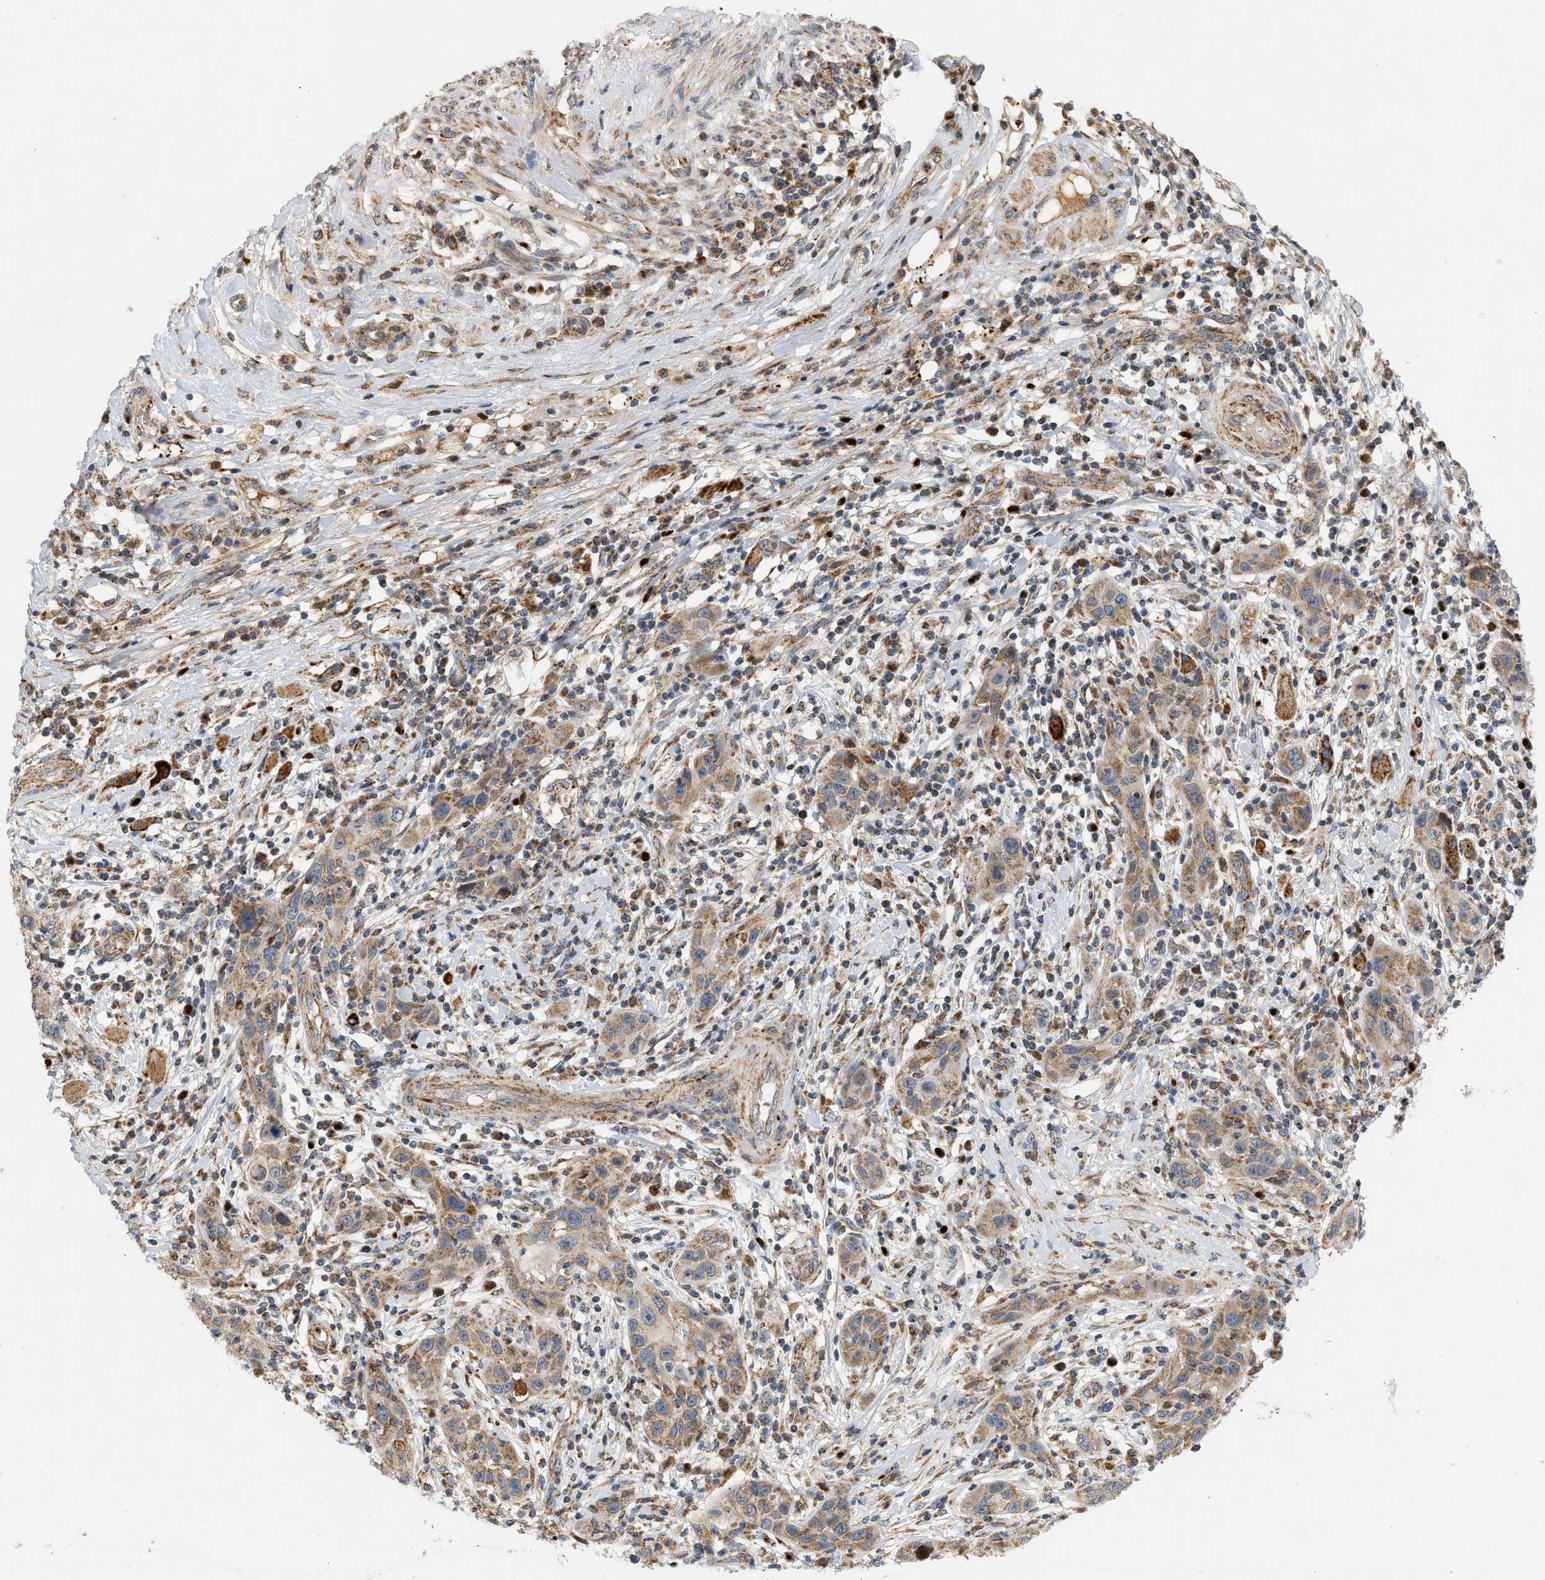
{"staining": {"intensity": "moderate", "quantity": ">75%", "location": "cytoplasmic/membranous"}, "tissue": "skin cancer", "cell_type": "Tumor cells", "image_type": "cancer", "snomed": [{"axis": "morphology", "description": "Squamous cell carcinoma, NOS"}, {"axis": "topography", "description": "Skin"}], "caption": "This histopathology image shows skin cancer (squamous cell carcinoma) stained with IHC to label a protein in brown. The cytoplasmic/membranous of tumor cells show moderate positivity for the protein. Nuclei are counter-stained blue.", "gene": "MCU", "patient": {"sex": "female", "age": 88}}